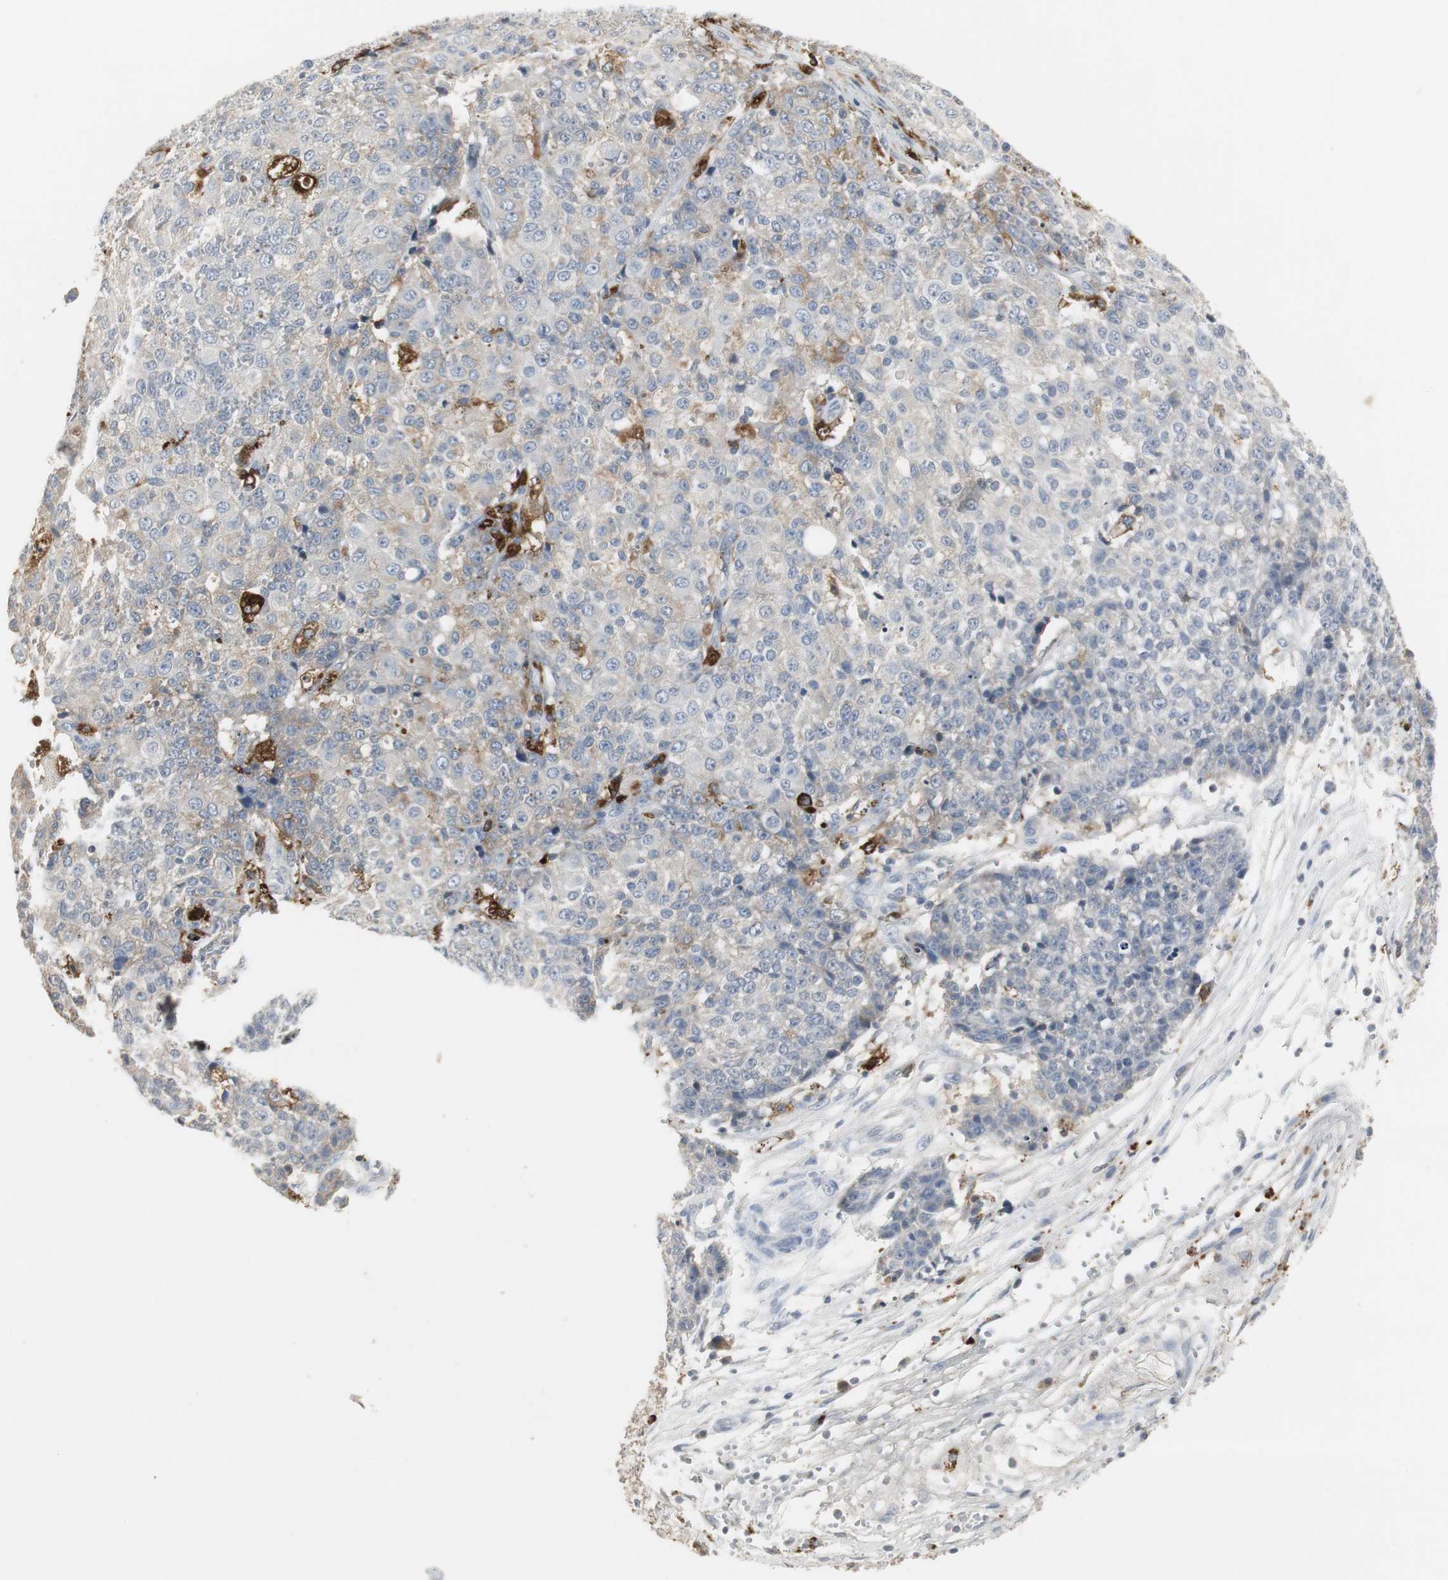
{"staining": {"intensity": "negative", "quantity": "none", "location": "none"}, "tissue": "ovarian cancer", "cell_type": "Tumor cells", "image_type": "cancer", "snomed": [{"axis": "morphology", "description": "Carcinoma, endometroid"}, {"axis": "topography", "description": "Ovary"}], "caption": "The histopathology image reveals no staining of tumor cells in ovarian cancer.", "gene": "PI15", "patient": {"sex": "female", "age": 42}}